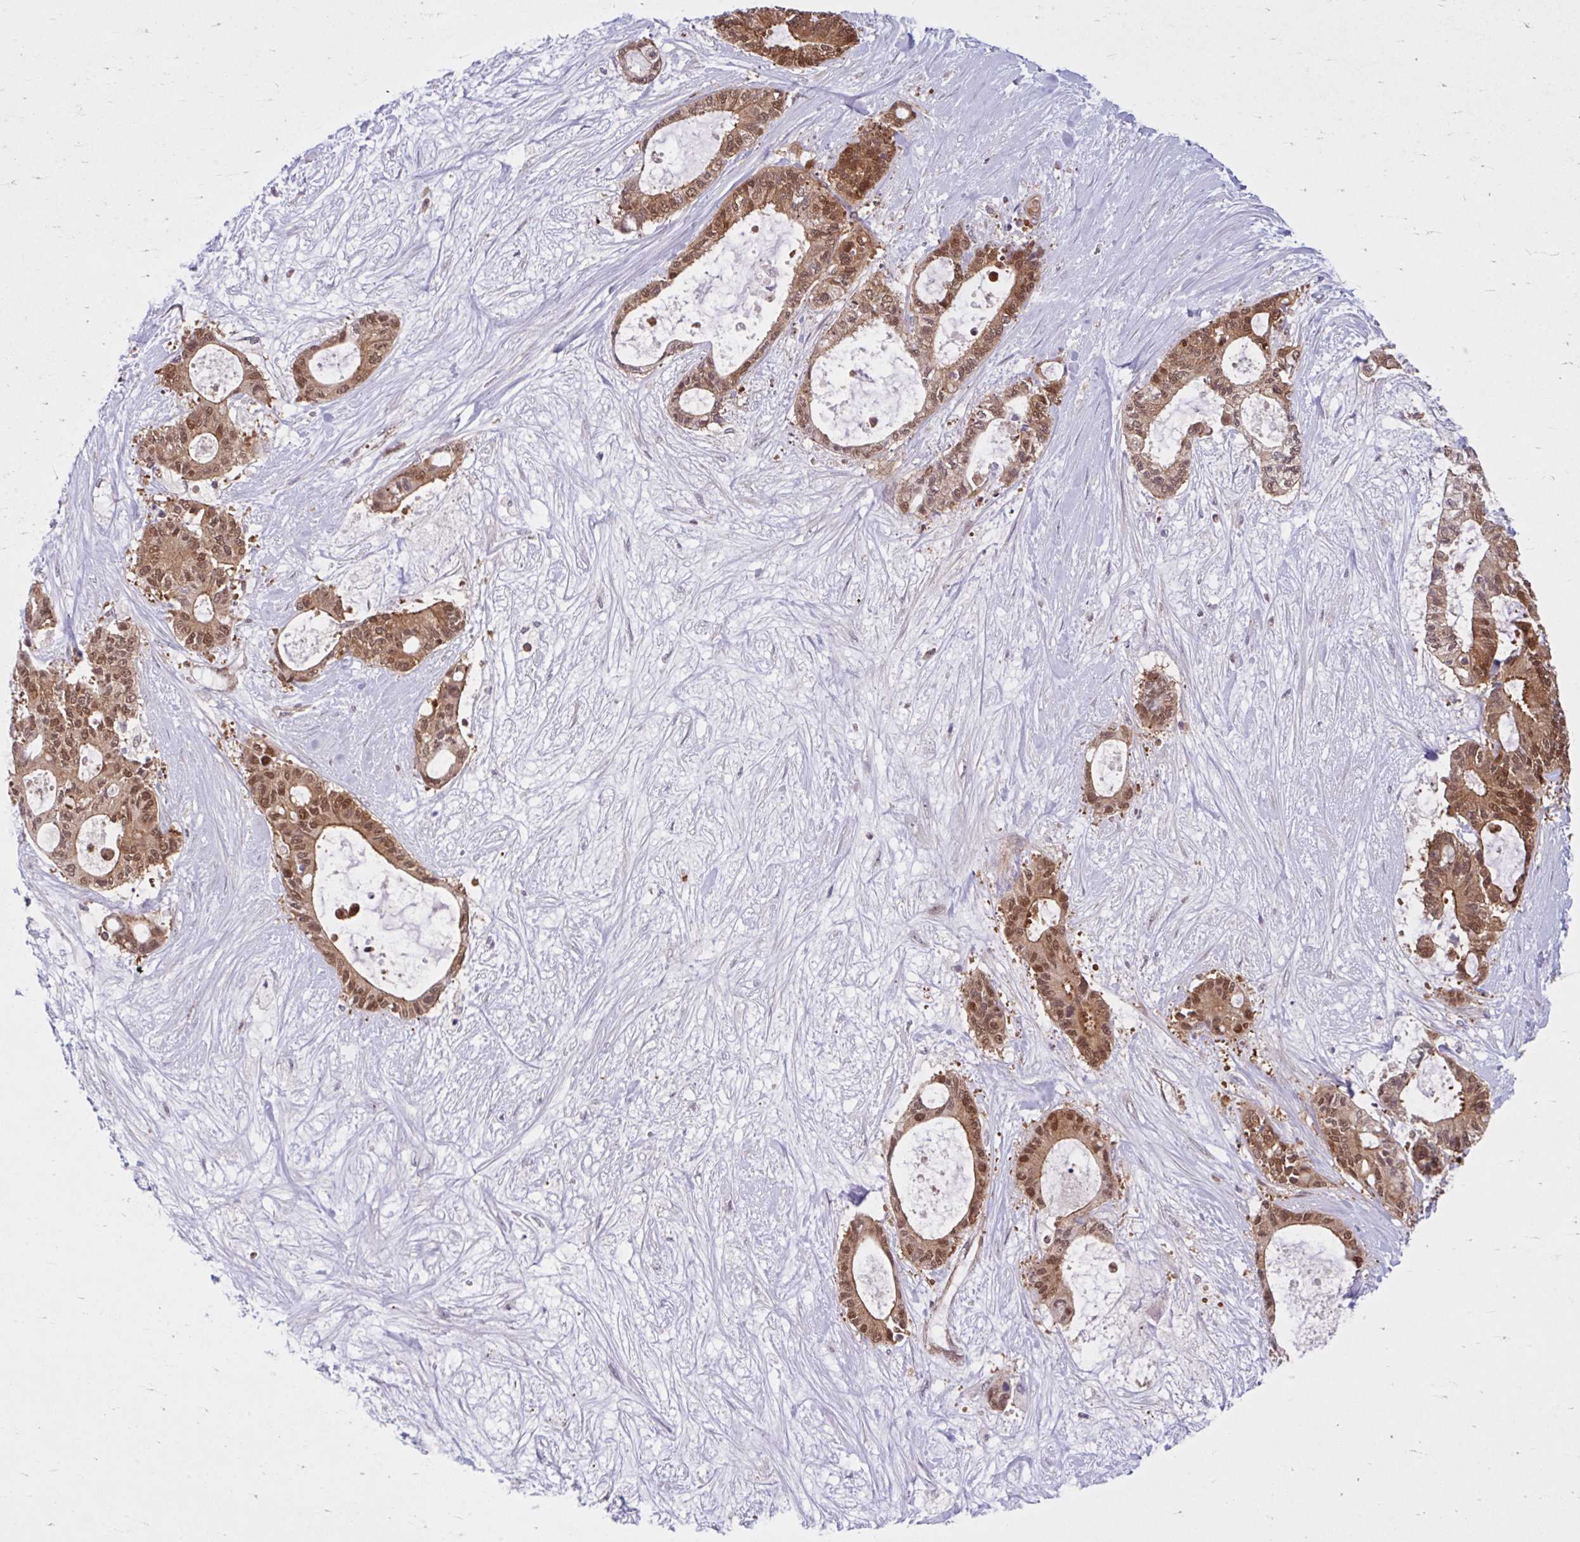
{"staining": {"intensity": "strong", "quantity": ">75%", "location": "cytoplasmic/membranous,nuclear"}, "tissue": "liver cancer", "cell_type": "Tumor cells", "image_type": "cancer", "snomed": [{"axis": "morphology", "description": "Normal tissue, NOS"}, {"axis": "morphology", "description": "Cholangiocarcinoma"}, {"axis": "topography", "description": "Liver"}, {"axis": "topography", "description": "Peripheral nerve tissue"}], "caption": "Immunohistochemical staining of human liver cancer (cholangiocarcinoma) exhibits high levels of strong cytoplasmic/membranous and nuclear protein expression in approximately >75% of tumor cells.", "gene": "HMBS", "patient": {"sex": "female", "age": 73}}